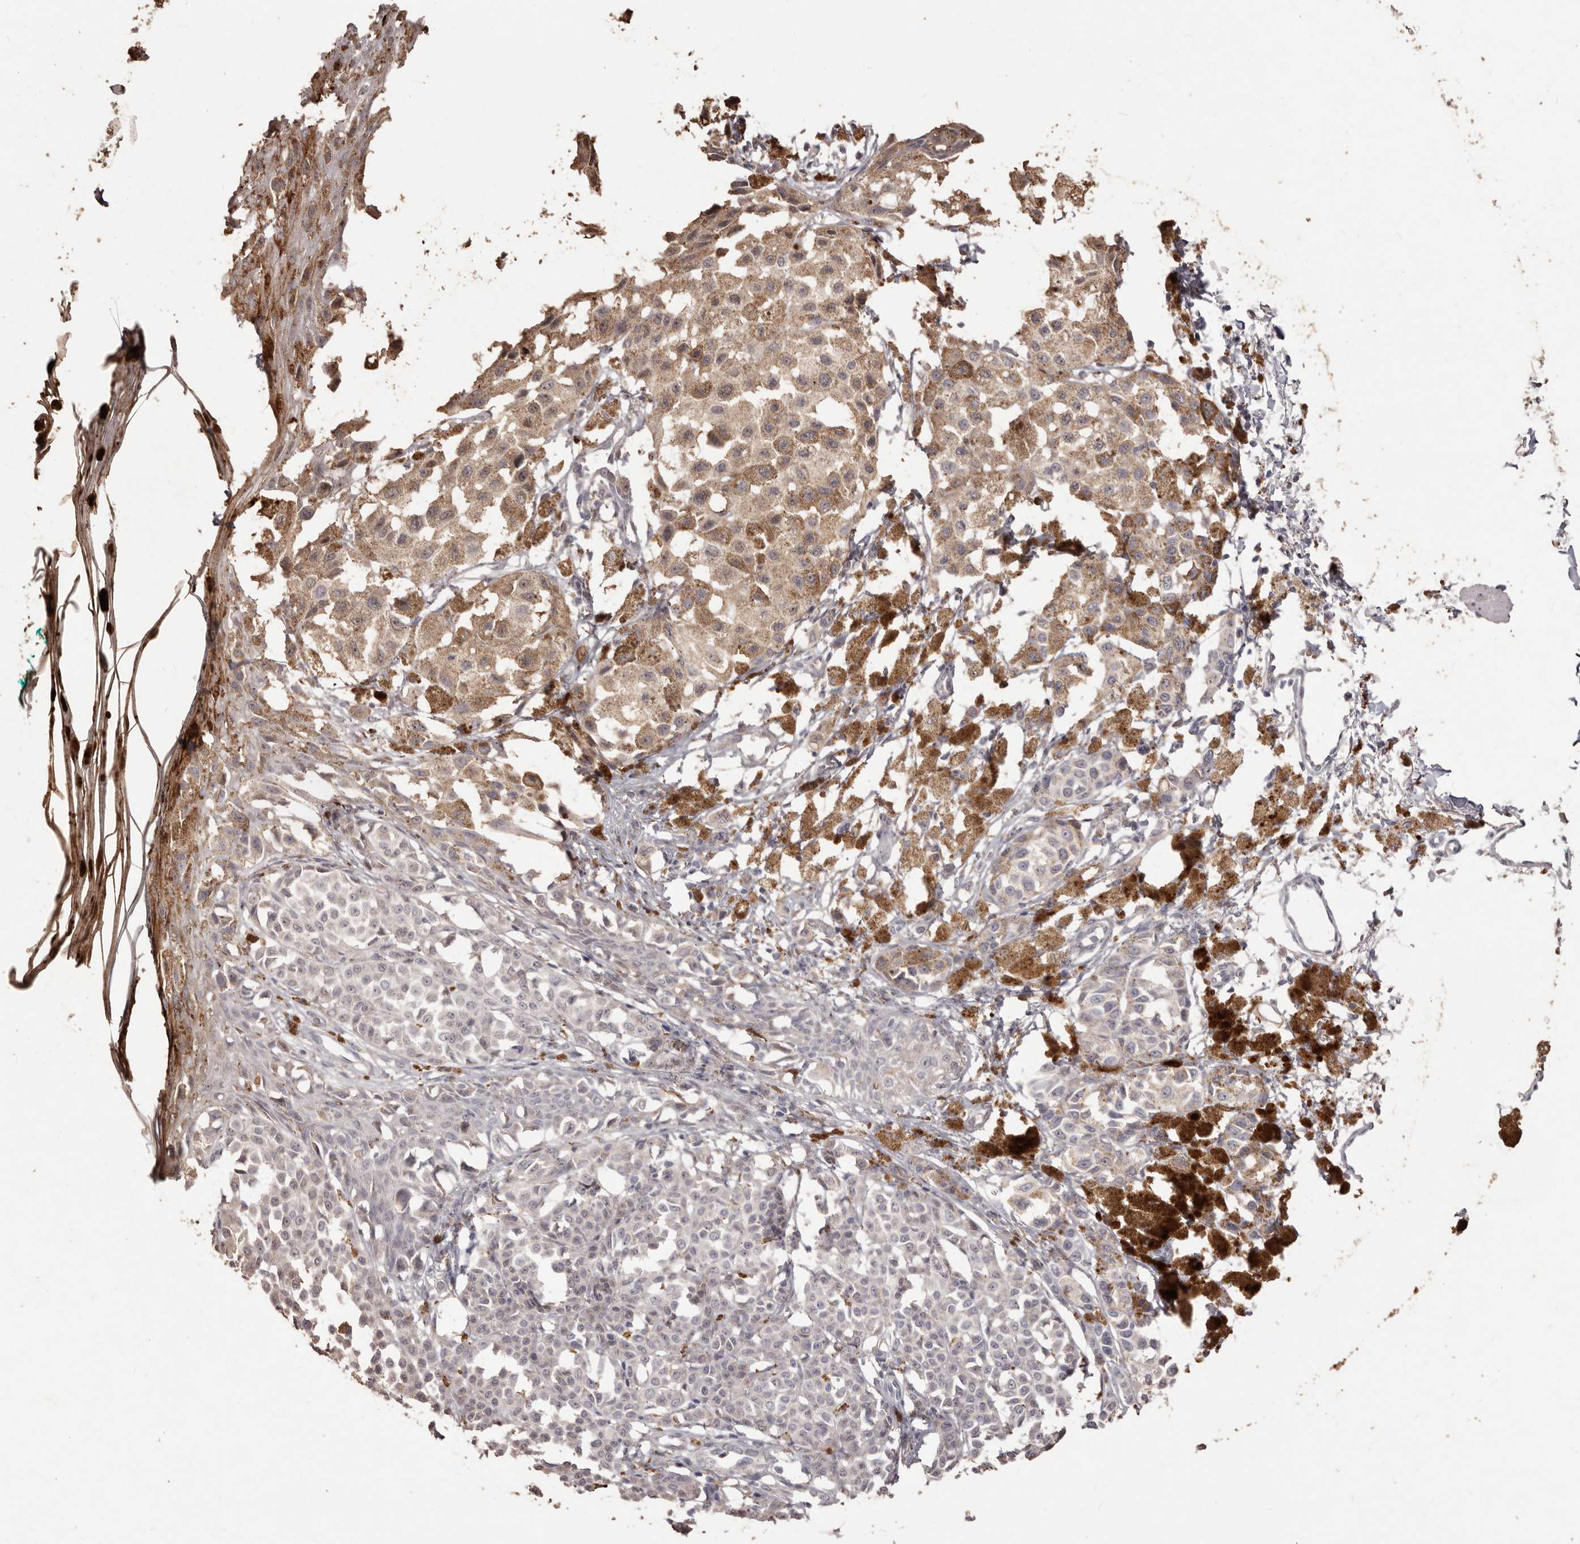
{"staining": {"intensity": "moderate", "quantity": "25%-75%", "location": "cytoplasmic/membranous"}, "tissue": "melanoma", "cell_type": "Tumor cells", "image_type": "cancer", "snomed": [{"axis": "morphology", "description": "Malignant melanoma, NOS"}, {"axis": "topography", "description": "Skin of leg"}], "caption": "DAB (3,3'-diaminobenzidine) immunohistochemical staining of malignant melanoma reveals moderate cytoplasmic/membranous protein expression in about 25%-75% of tumor cells. (IHC, brightfield microscopy, high magnification).", "gene": "PRSS27", "patient": {"sex": "female", "age": 72}}